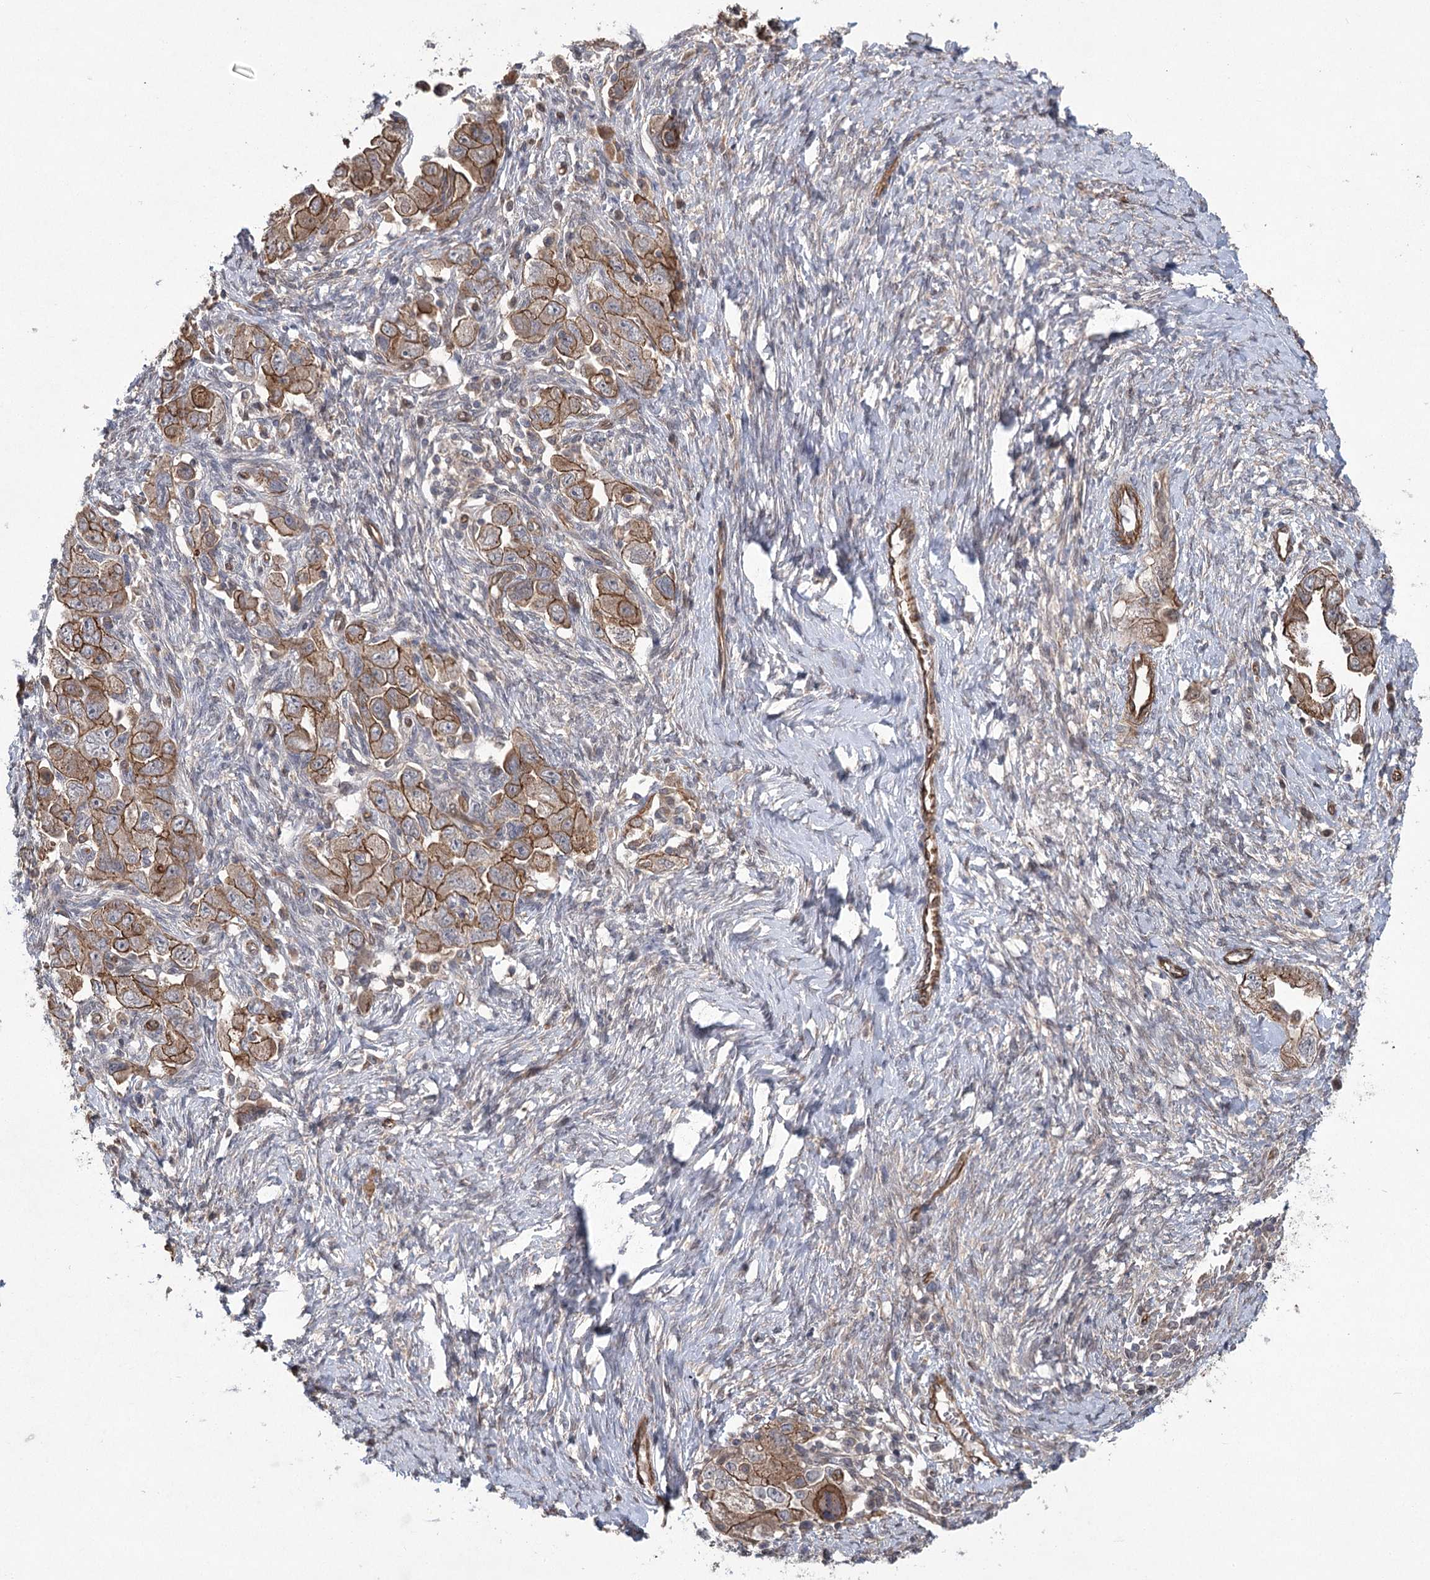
{"staining": {"intensity": "moderate", "quantity": ">75%", "location": "cytoplasmic/membranous"}, "tissue": "ovarian cancer", "cell_type": "Tumor cells", "image_type": "cancer", "snomed": [{"axis": "morphology", "description": "Carcinoma, NOS"}, {"axis": "morphology", "description": "Cystadenocarcinoma, serous, NOS"}, {"axis": "topography", "description": "Ovary"}], "caption": "Brown immunohistochemical staining in ovarian cancer (serous cystadenocarcinoma) reveals moderate cytoplasmic/membranous expression in about >75% of tumor cells.", "gene": "RWDD4", "patient": {"sex": "female", "age": 69}}